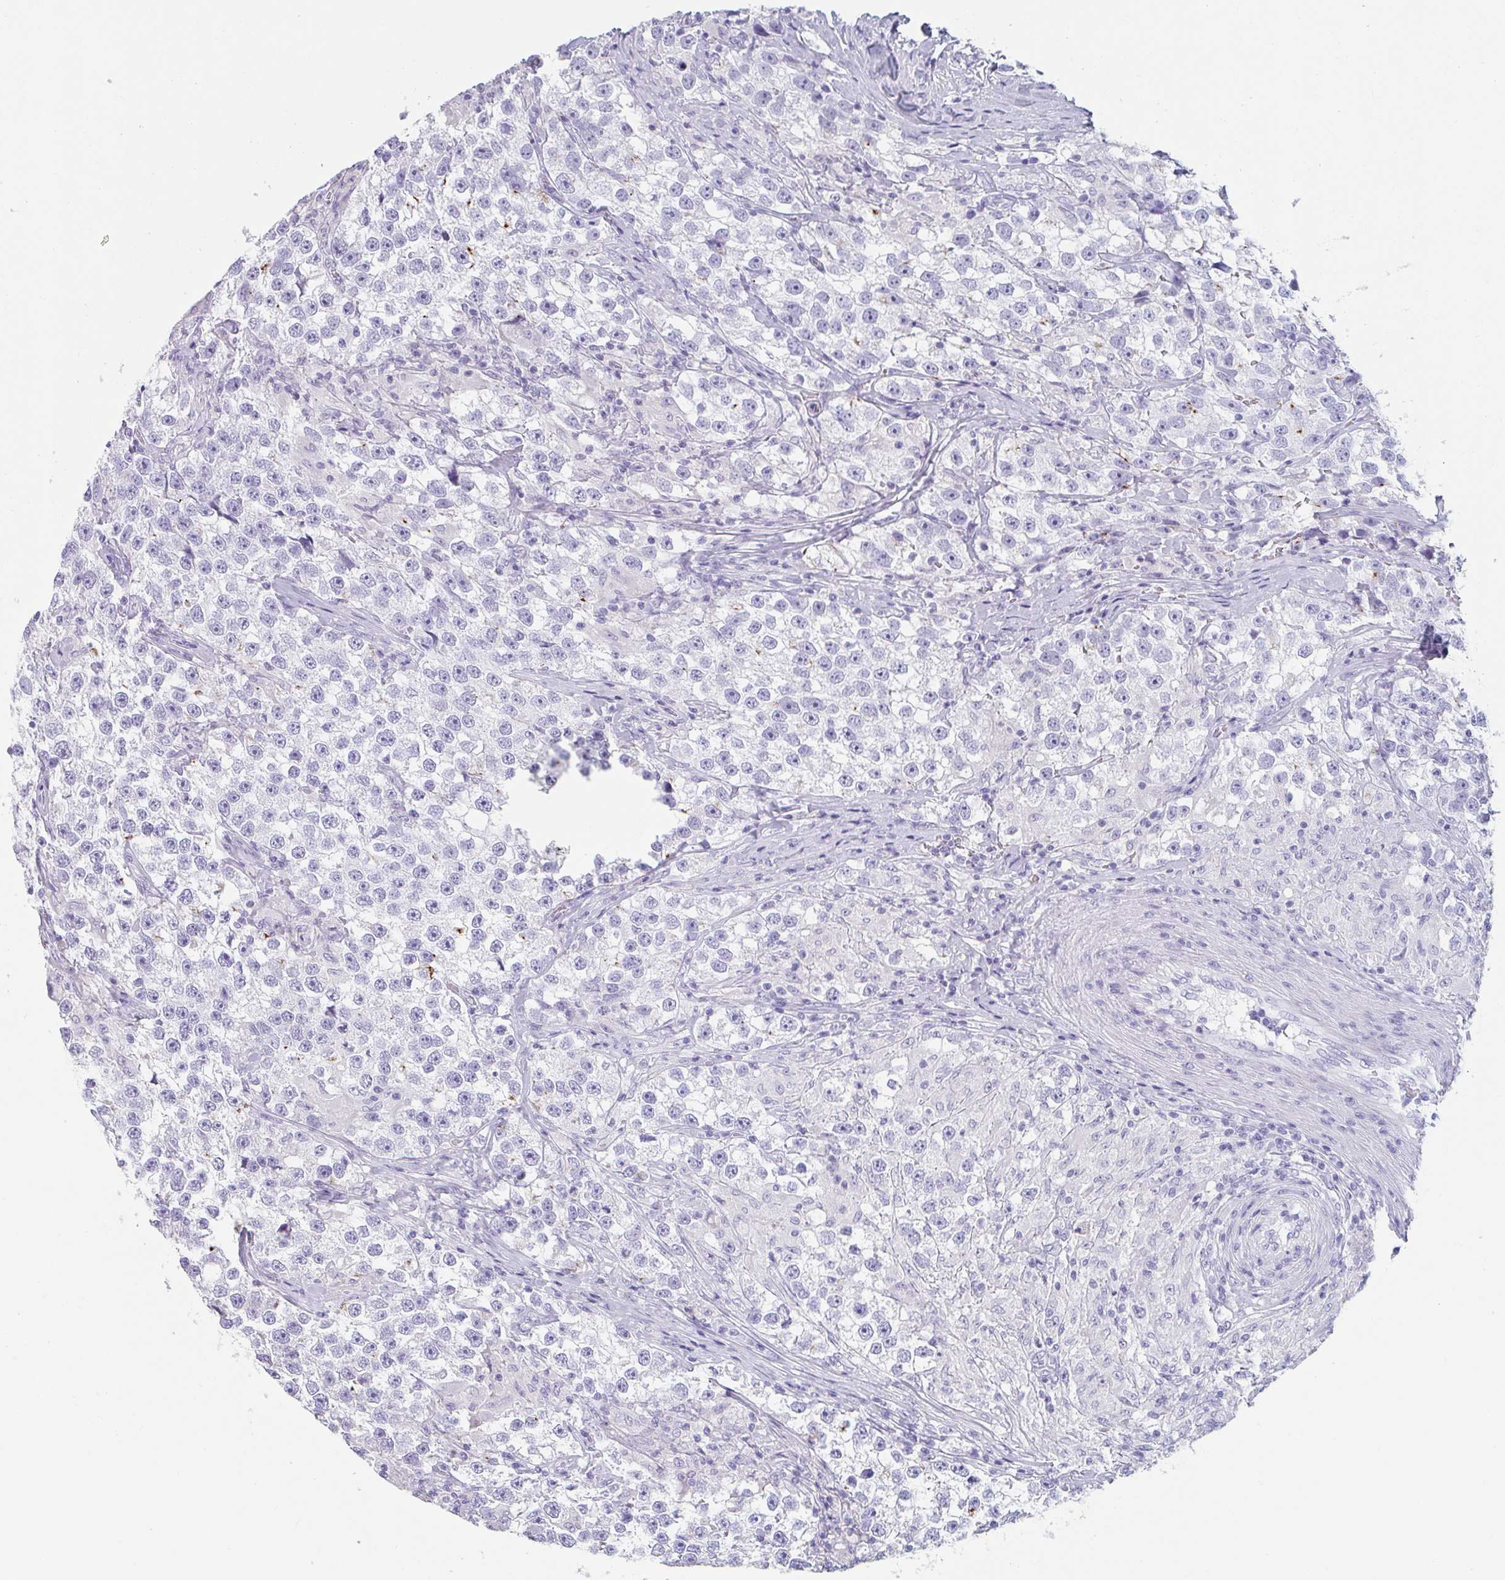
{"staining": {"intensity": "negative", "quantity": "none", "location": "none"}, "tissue": "testis cancer", "cell_type": "Tumor cells", "image_type": "cancer", "snomed": [{"axis": "morphology", "description": "Seminoma, NOS"}, {"axis": "topography", "description": "Testis"}], "caption": "Immunohistochemistry of seminoma (testis) shows no positivity in tumor cells.", "gene": "EMC4", "patient": {"sex": "male", "age": 46}}